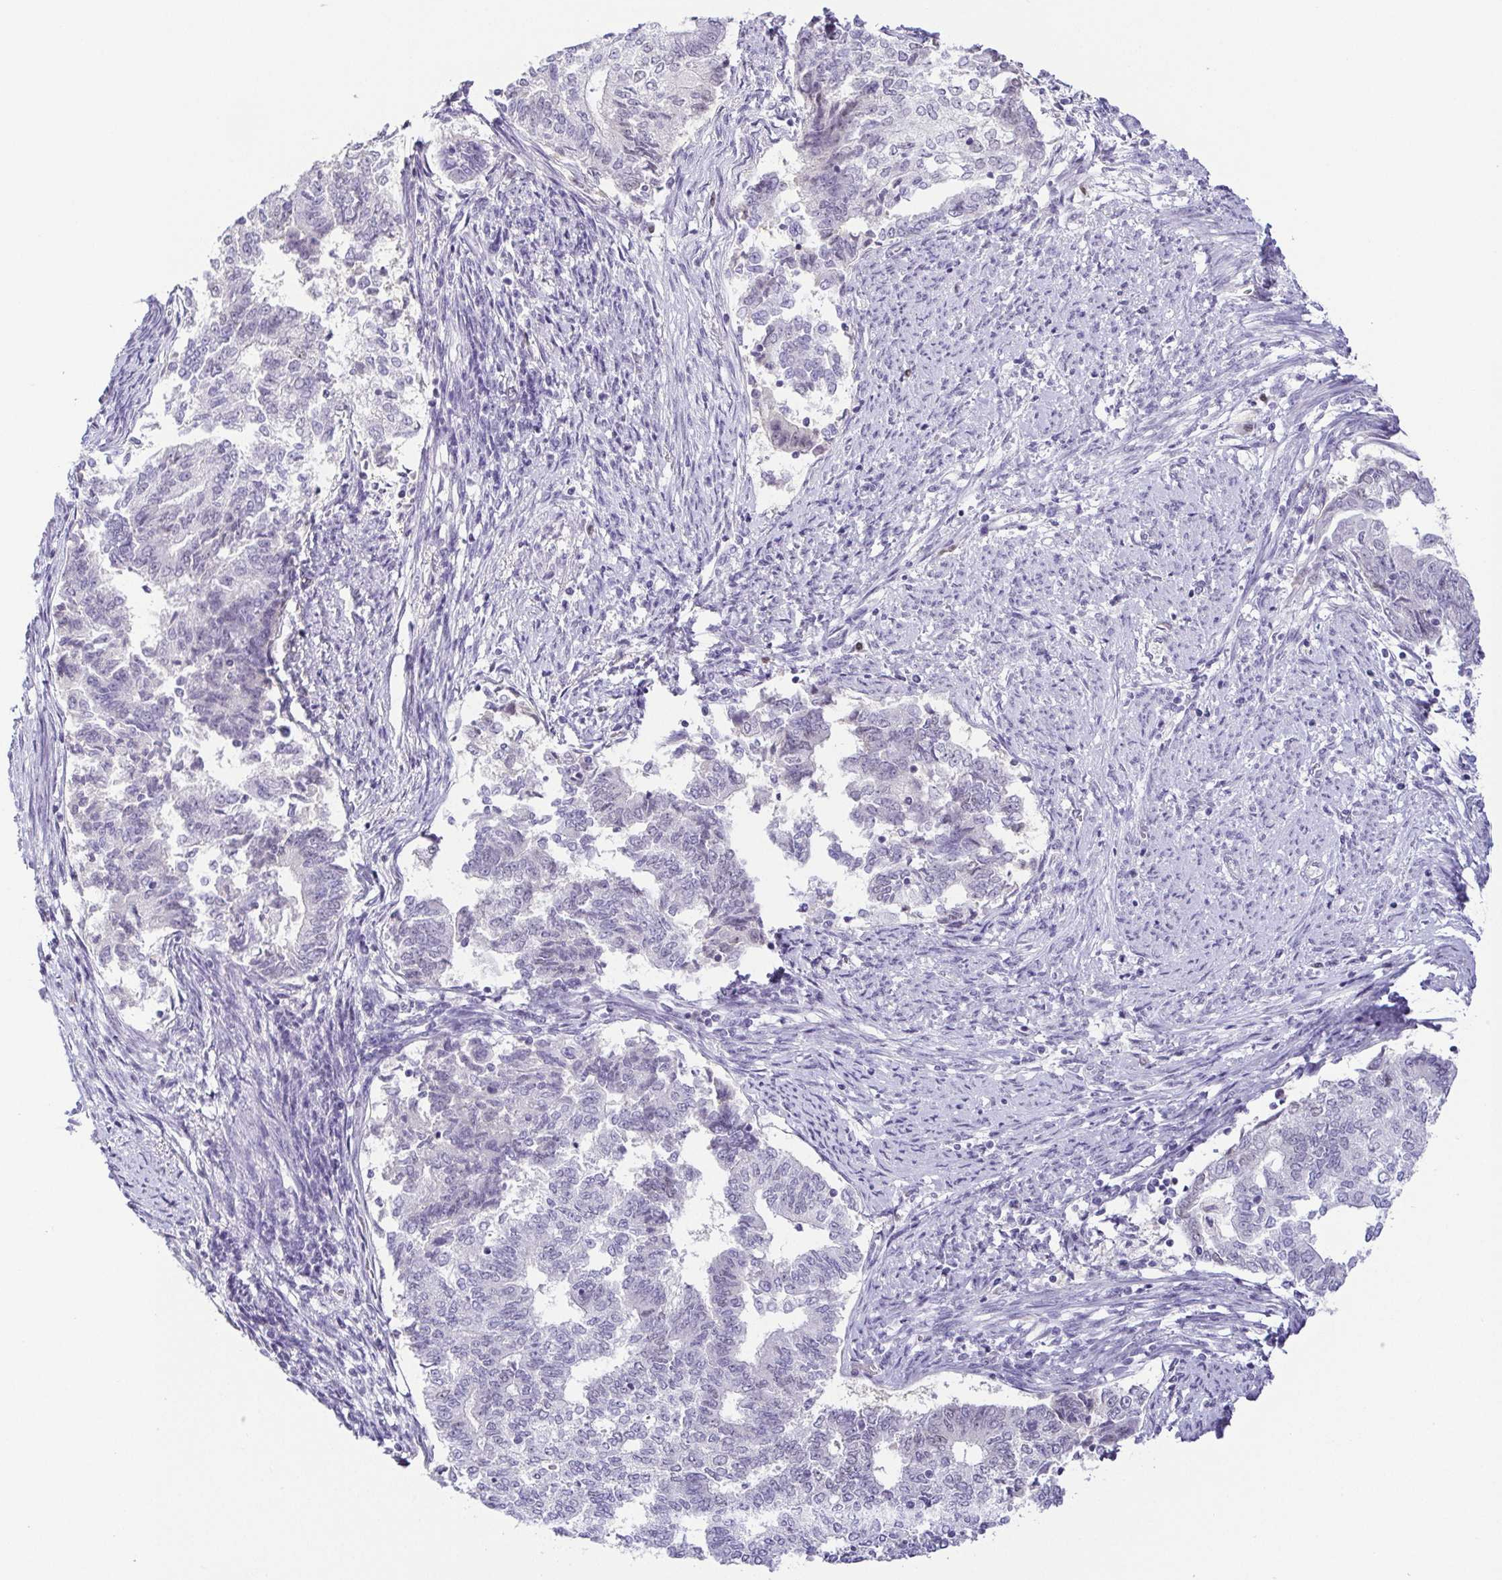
{"staining": {"intensity": "moderate", "quantity": "<25%", "location": "nuclear"}, "tissue": "endometrial cancer", "cell_type": "Tumor cells", "image_type": "cancer", "snomed": [{"axis": "morphology", "description": "Adenocarcinoma, NOS"}, {"axis": "topography", "description": "Endometrium"}], "caption": "This micrograph exhibits immunohistochemistry (IHC) staining of endometrial cancer, with low moderate nuclear positivity in approximately <25% of tumor cells.", "gene": "TCF3", "patient": {"sex": "female", "age": 65}}